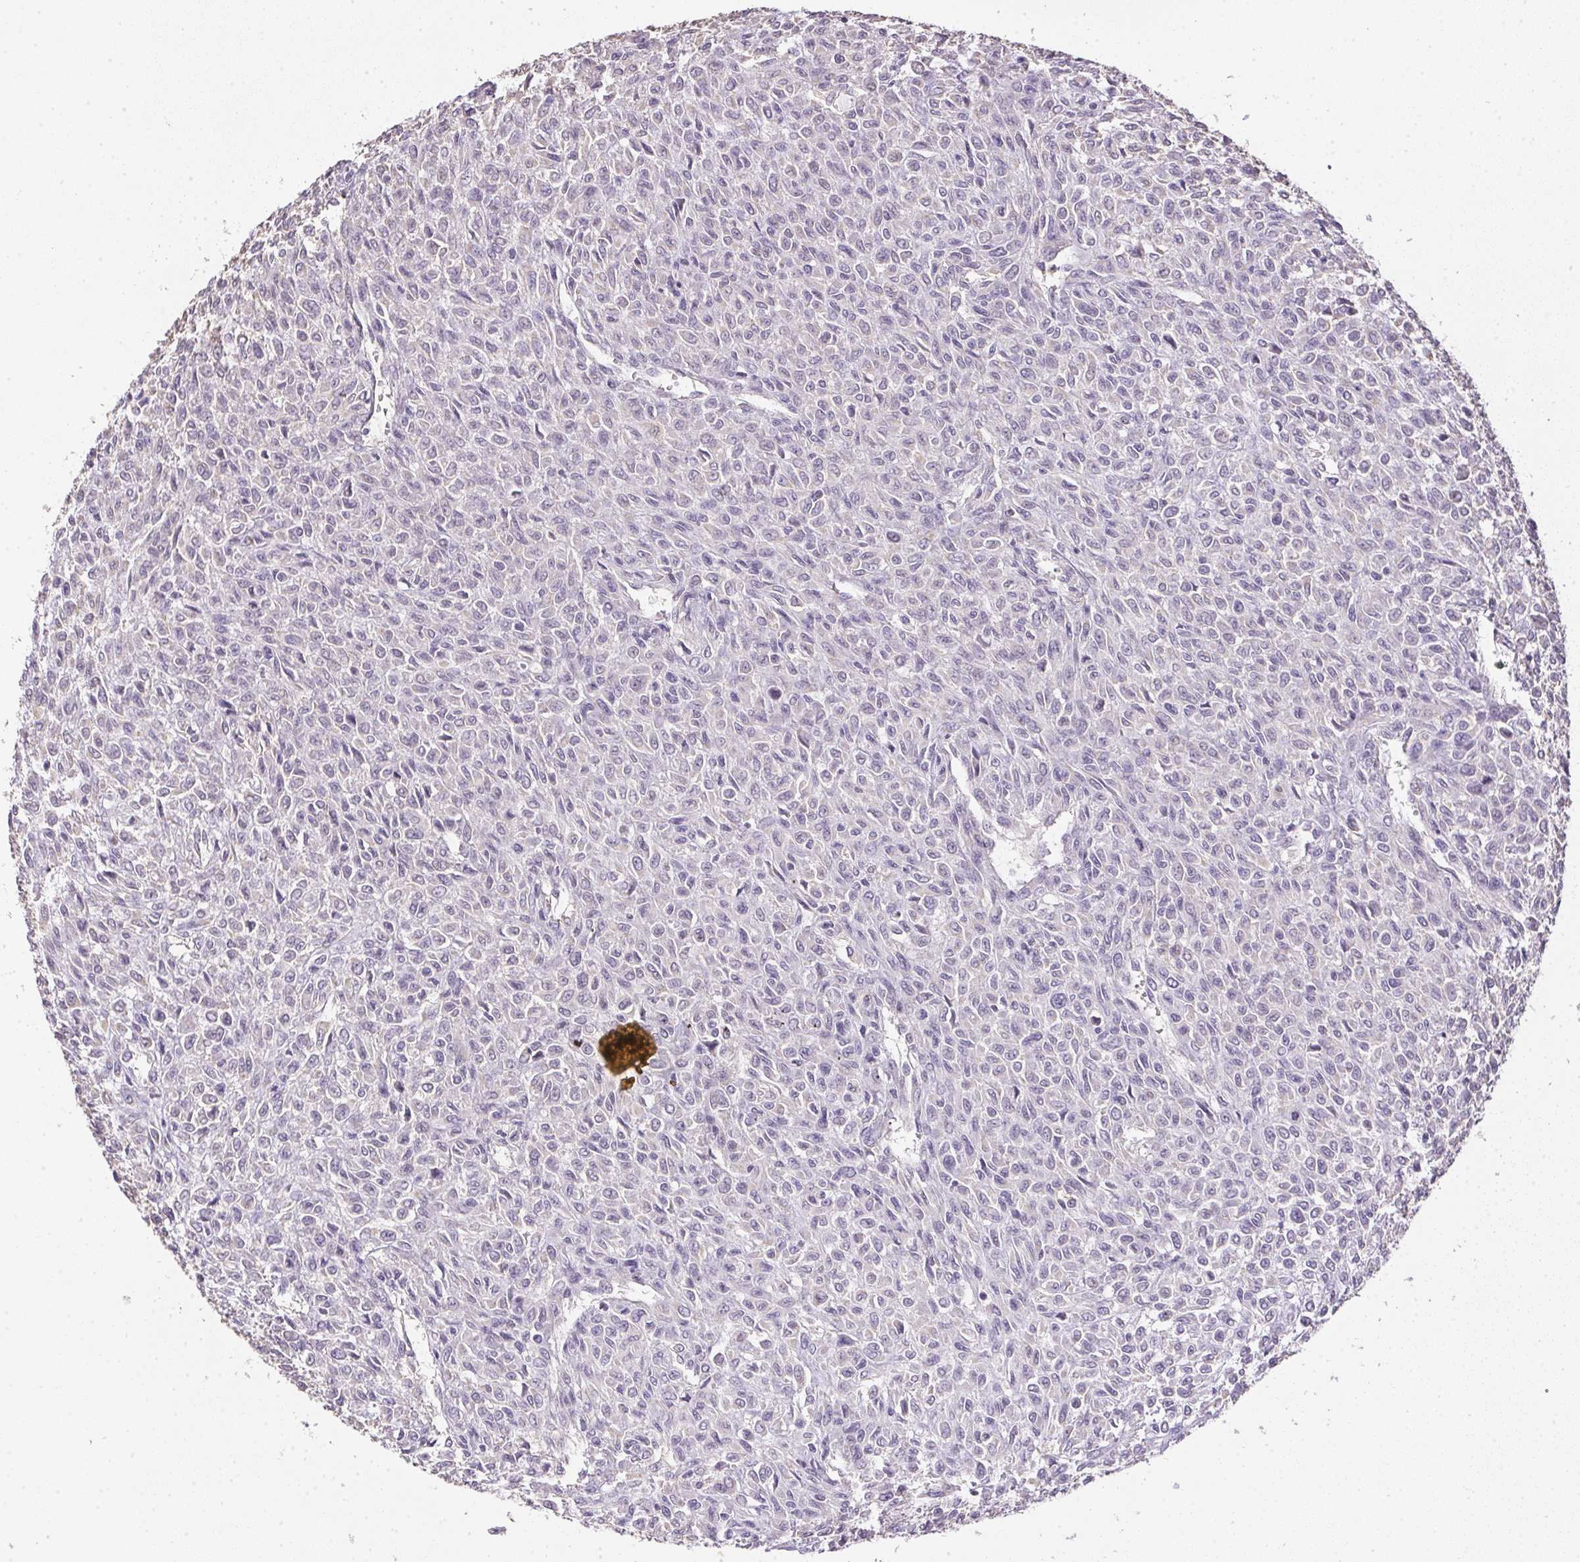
{"staining": {"intensity": "negative", "quantity": "none", "location": "none"}, "tissue": "renal cancer", "cell_type": "Tumor cells", "image_type": "cancer", "snomed": [{"axis": "morphology", "description": "Adenocarcinoma, NOS"}, {"axis": "topography", "description": "Kidney"}], "caption": "Immunohistochemistry (IHC) micrograph of human adenocarcinoma (renal) stained for a protein (brown), which shows no positivity in tumor cells.", "gene": "SPACA9", "patient": {"sex": "male", "age": 58}}